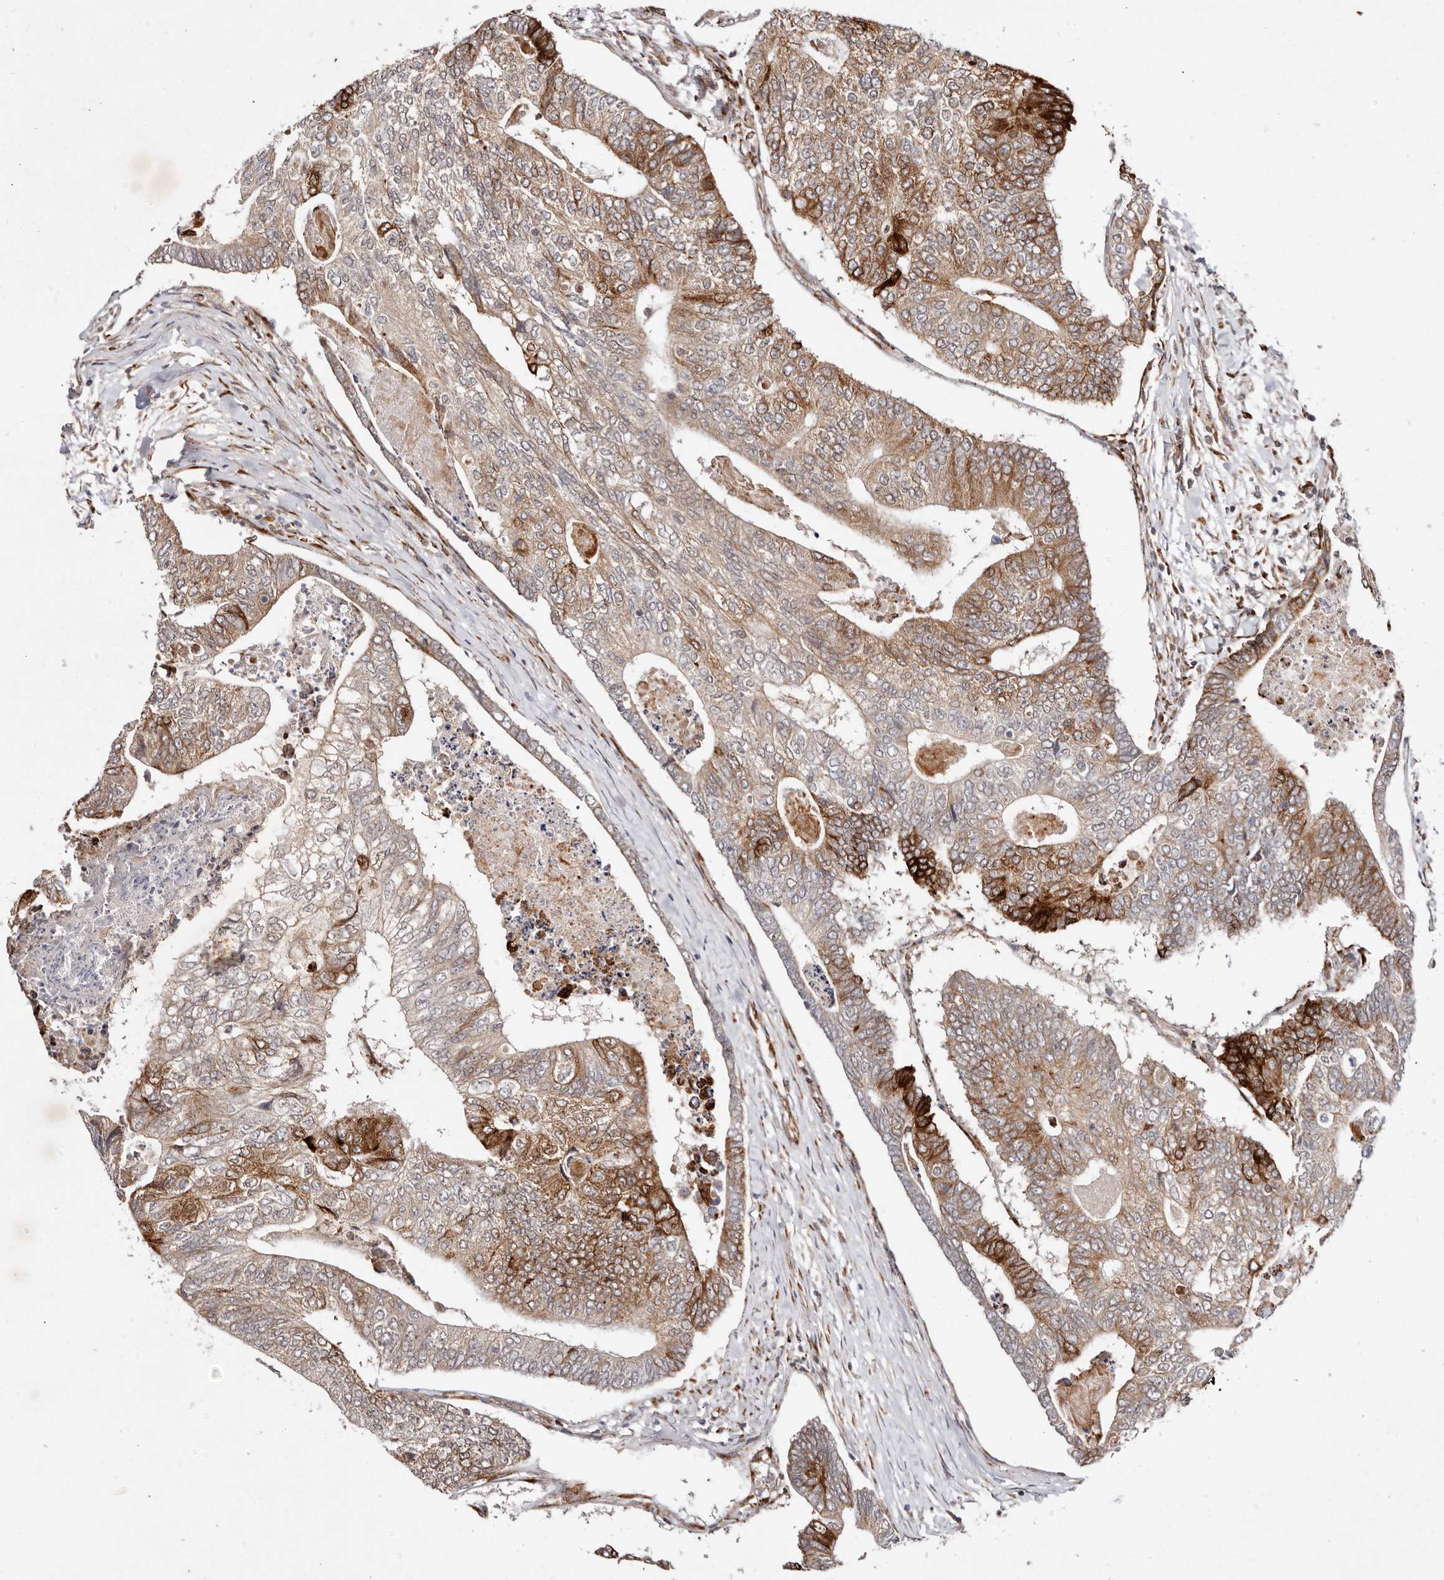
{"staining": {"intensity": "moderate", "quantity": ">75%", "location": "cytoplasmic/membranous"}, "tissue": "colorectal cancer", "cell_type": "Tumor cells", "image_type": "cancer", "snomed": [{"axis": "morphology", "description": "Adenocarcinoma, NOS"}, {"axis": "topography", "description": "Colon"}], "caption": "Immunohistochemical staining of colorectal adenocarcinoma displays medium levels of moderate cytoplasmic/membranous protein expression in approximately >75% of tumor cells.", "gene": "BCL2L15", "patient": {"sex": "female", "age": 67}}